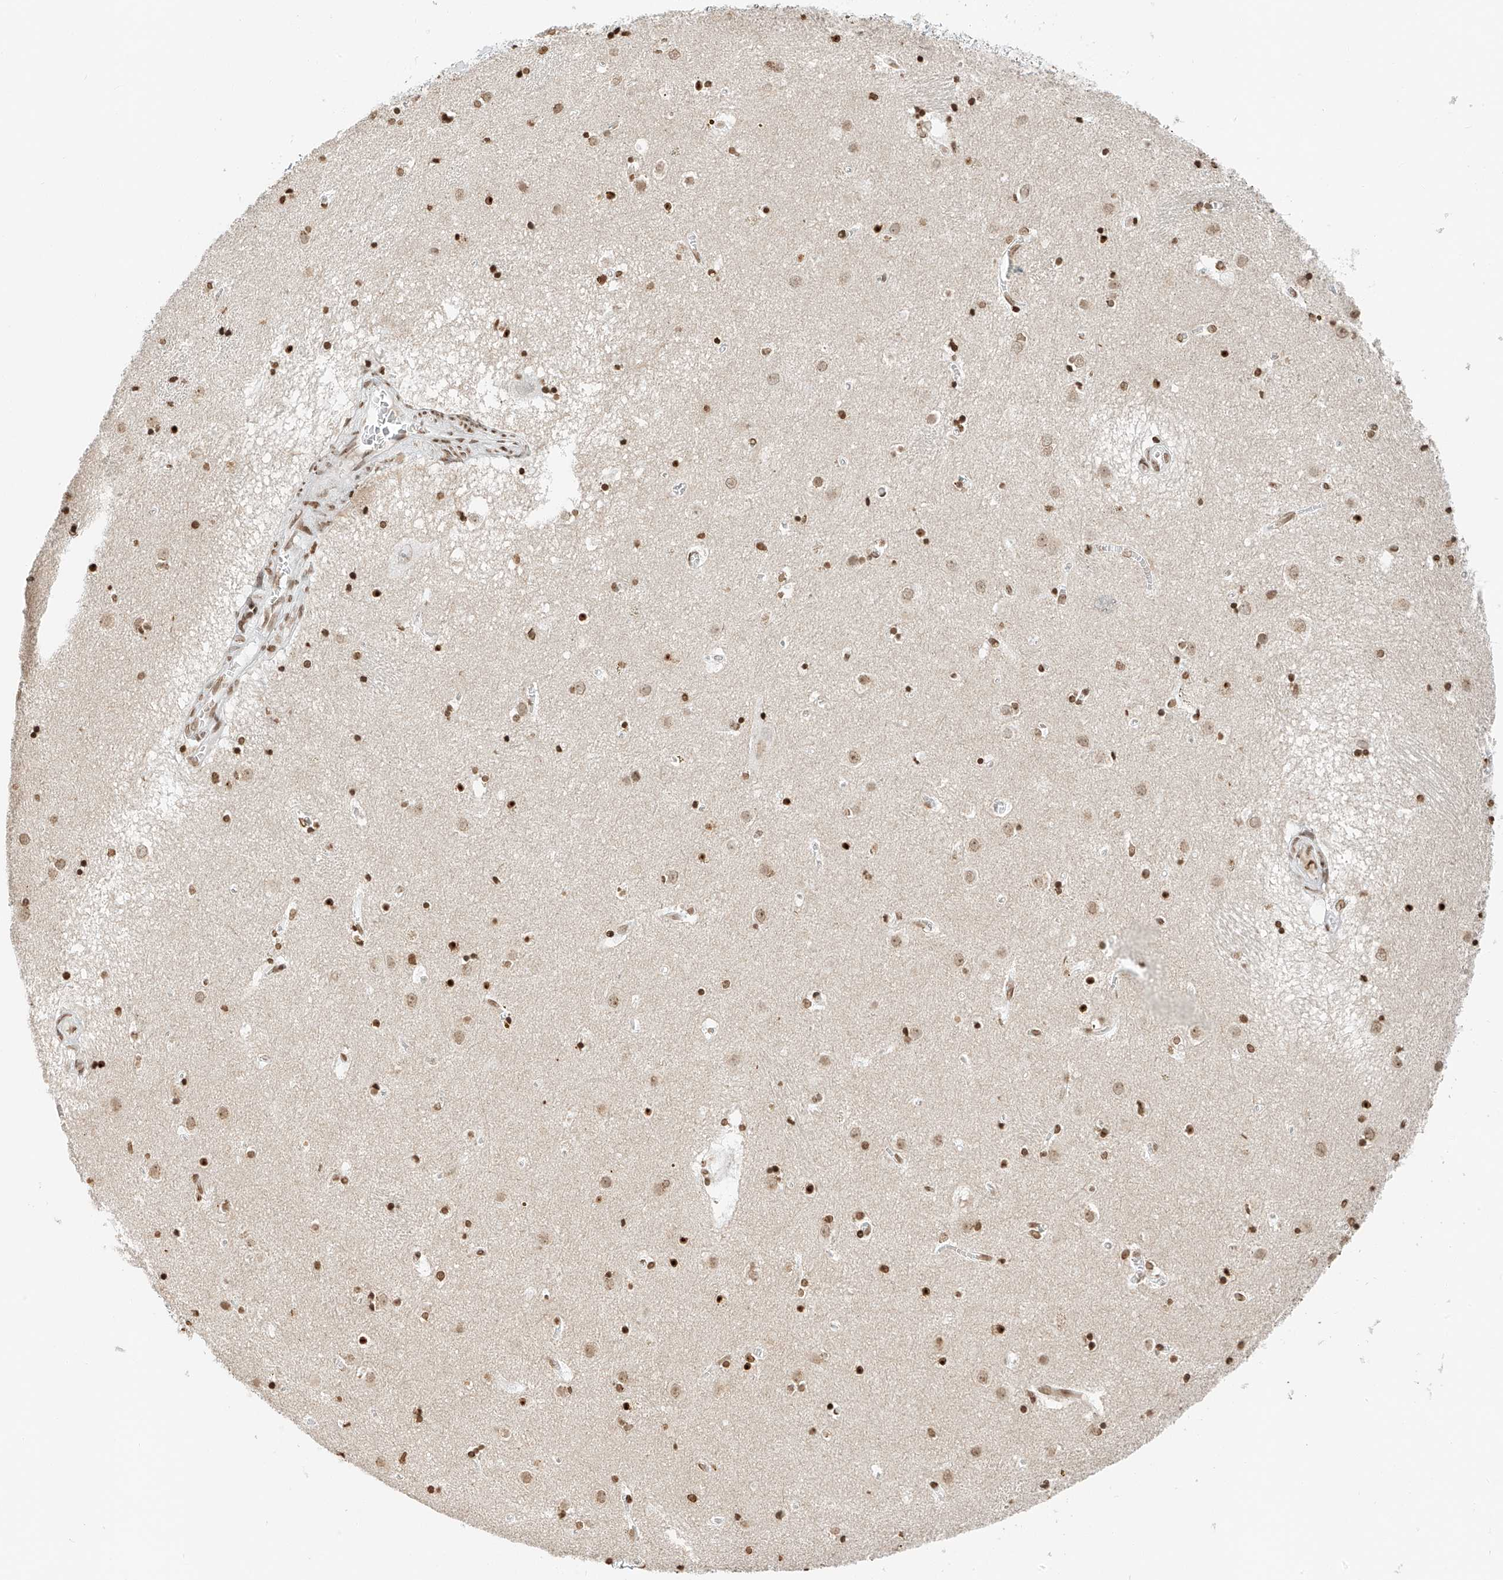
{"staining": {"intensity": "moderate", "quantity": ">75%", "location": "nuclear"}, "tissue": "caudate", "cell_type": "Glial cells", "image_type": "normal", "snomed": [{"axis": "morphology", "description": "Normal tissue, NOS"}, {"axis": "topography", "description": "Lateral ventricle wall"}], "caption": "A photomicrograph of caudate stained for a protein shows moderate nuclear brown staining in glial cells. The protein is shown in brown color, while the nuclei are stained blue.", "gene": "C17orf58", "patient": {"sex": "male", "age": 70}}